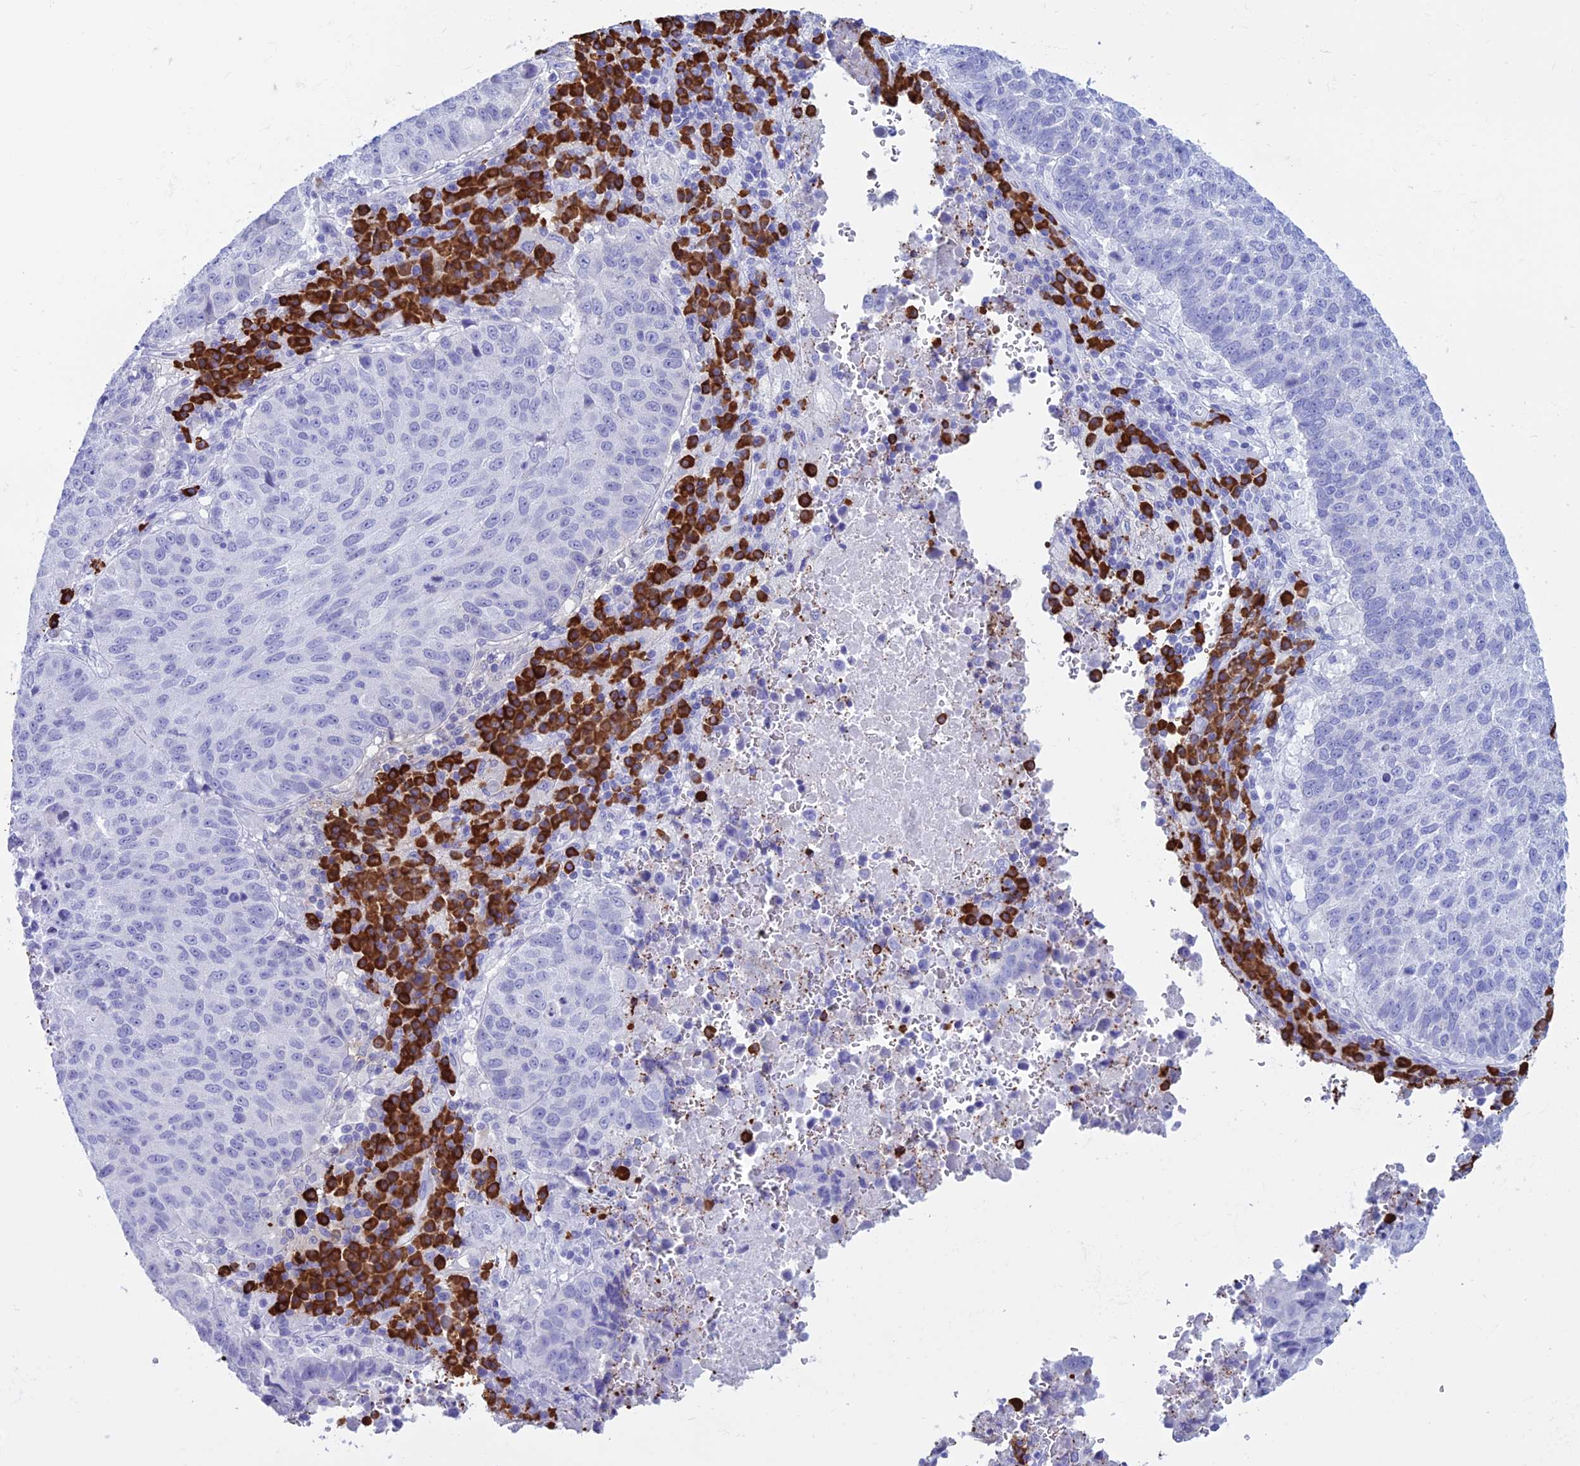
{"staining": {"intensity": "negative", "quantity": "none", "location": "none"}, "tissue": "lung cancer", "cell_type": "Tumor cells", "image_type": "cancer", "snomed": [{"axis": "morphology", "description": "Squamous cell carcinoma, NOS"}, {"axis": "topography", "description": "Lung"}], "caption": "An image of human lung cancer is negative for staining in tumor cells. (DAB (3,3'-diaminobenzidine) immunohistochemistry visualized using brightfield microscopy, high magnification).", "gene": "MZB1", "patient": {"sex": "male", "age": 73}}